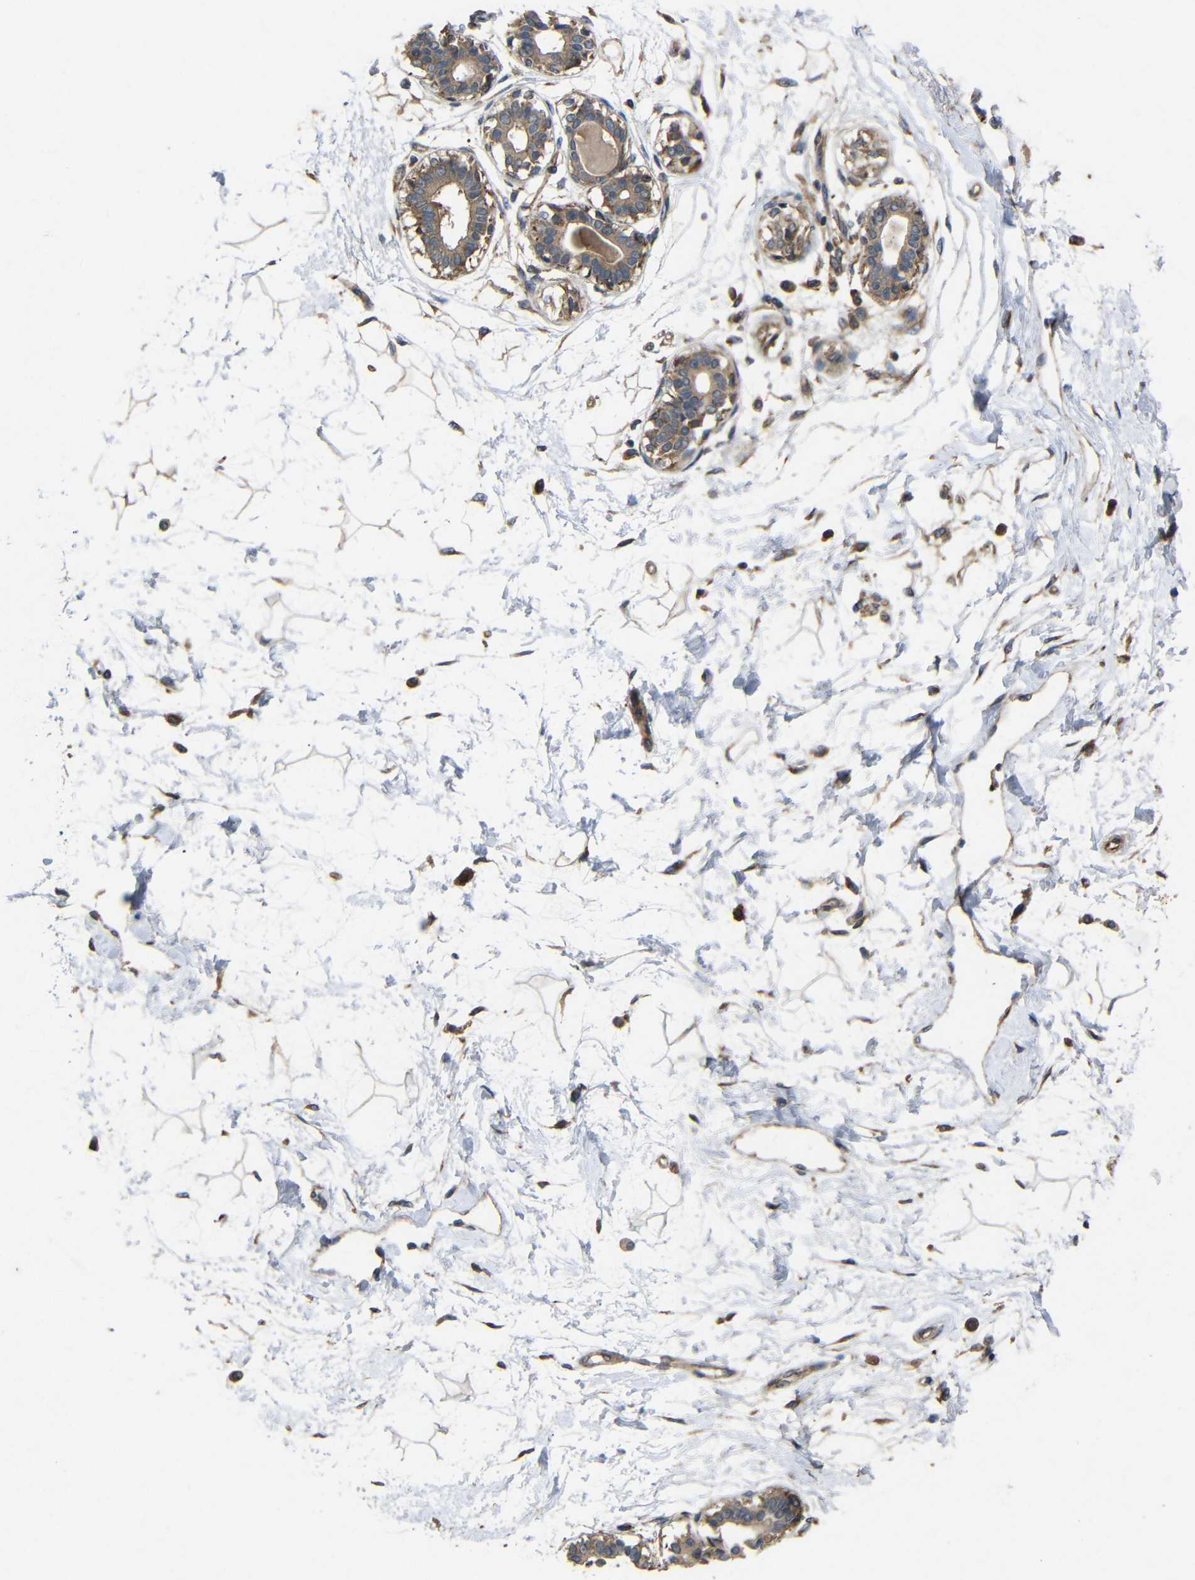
{"staining": {"intensity": "negative", "quantity": "none", "location": "none"}, "tissue": "breast", "cell_type": "Adipocytes", "image_type": "normal", "snomed": [{"axis": "morphology", "description": "Normal tissue, NOS"}, {"axis": "topography", "description": "Breast"}], "caption": "There is no significant positivity in adipocytes of breast.", "gene": "EIF2S1", "patient": {"sex": "female", "age": 45}}